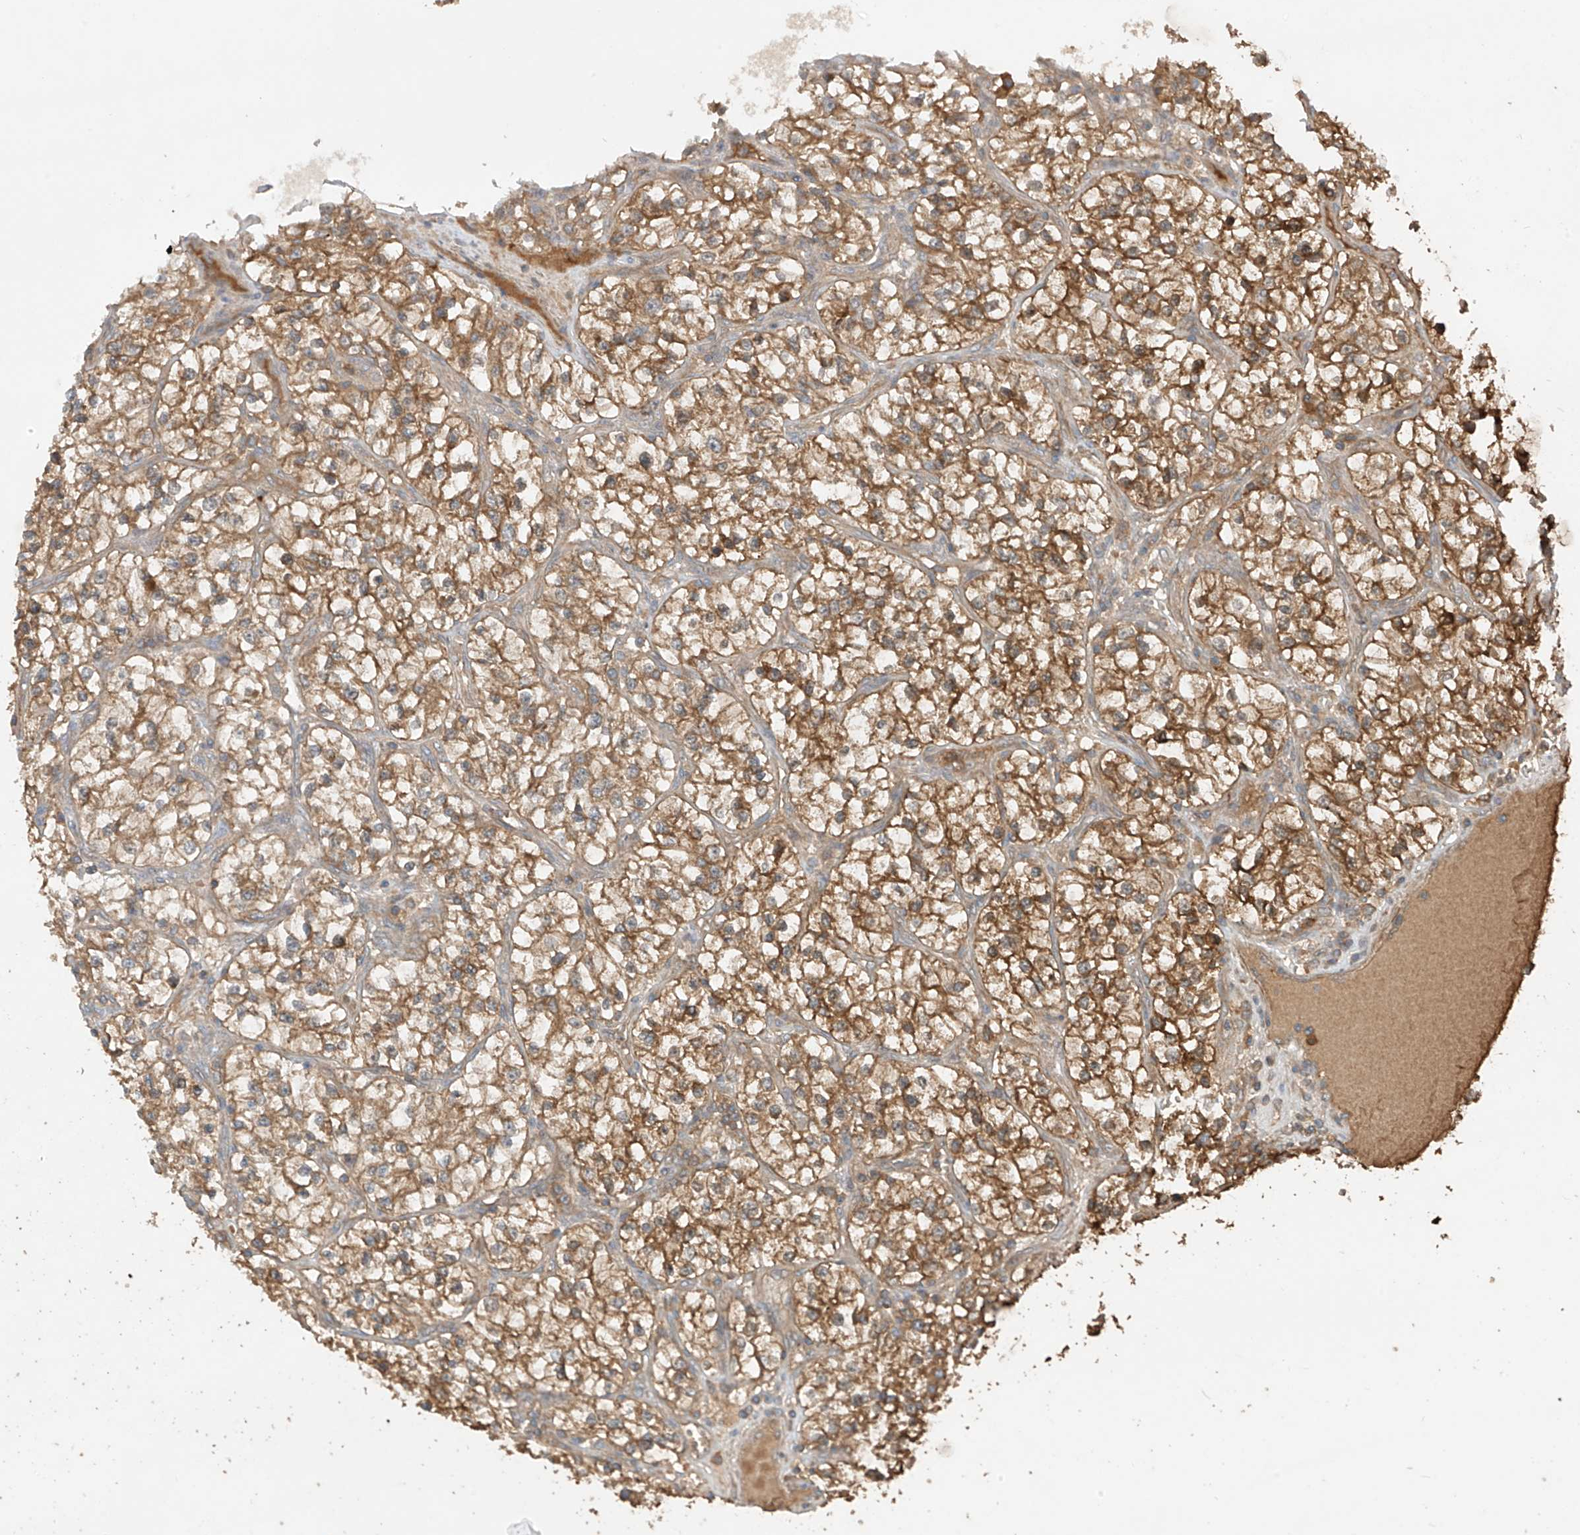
{"staining": {"intensity": "moderate", "quantity": ">75%", "location": "cytoplasmic/membranous"}, "tissue": "renal cancer", "cell_type": "Tumor cells", "image_type": "cancer", "snomed": [{"axis": "morphology", "description": "Adenocarcinoma, NOS"}, {"axis": "topography", "description": "Kidney"}], "caption": "Brown immunohistochemical staining in adenocarcinoma (renal) exhibits moderate cytoplasmic/membranous positivity in approximately >75% of tumor cells.", "gene": "CACNA2D4", "patient": {"sex": "female", "age": 57}}